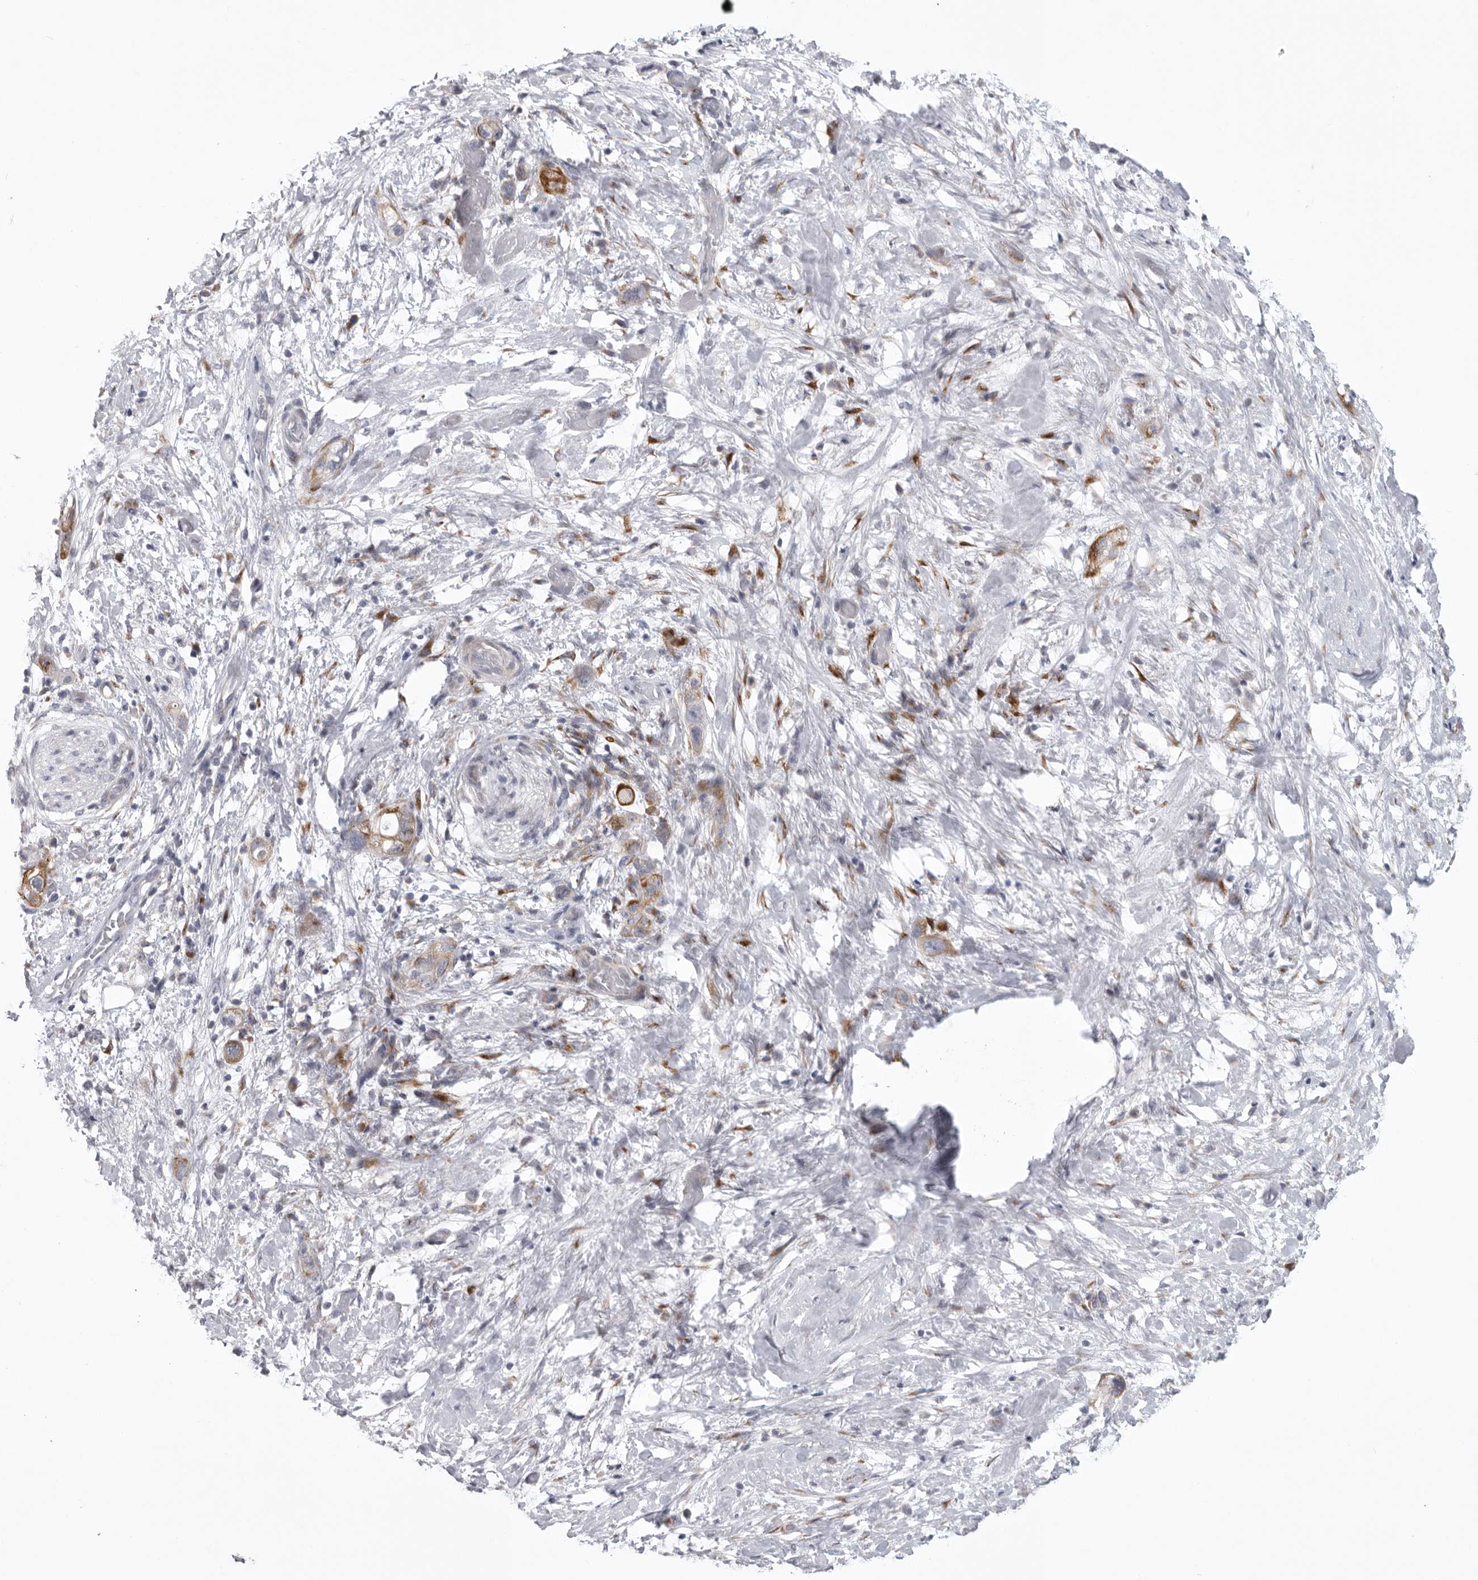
{"staining": {"intensity": "moderate", "quantity": ">75%", "location": "cytoplasmic/membranous"}, "tissue": "stomach cancer", "cell_type": "Tumor cells", "image_type": "cancer", "snomed": [{"axis": "morphology", "description": "Adenocarcinoma, NOS"}, {"axis": "topography", "description": "Stomach"}, {"axis": "topography", "description": "Stomach, lower"}], "caption": "Stomach cancer stained with a protein marker reveals moderate staining in tumor cells.", "gene": "USP24", "patient": {"sex": "female", "age": 48}}